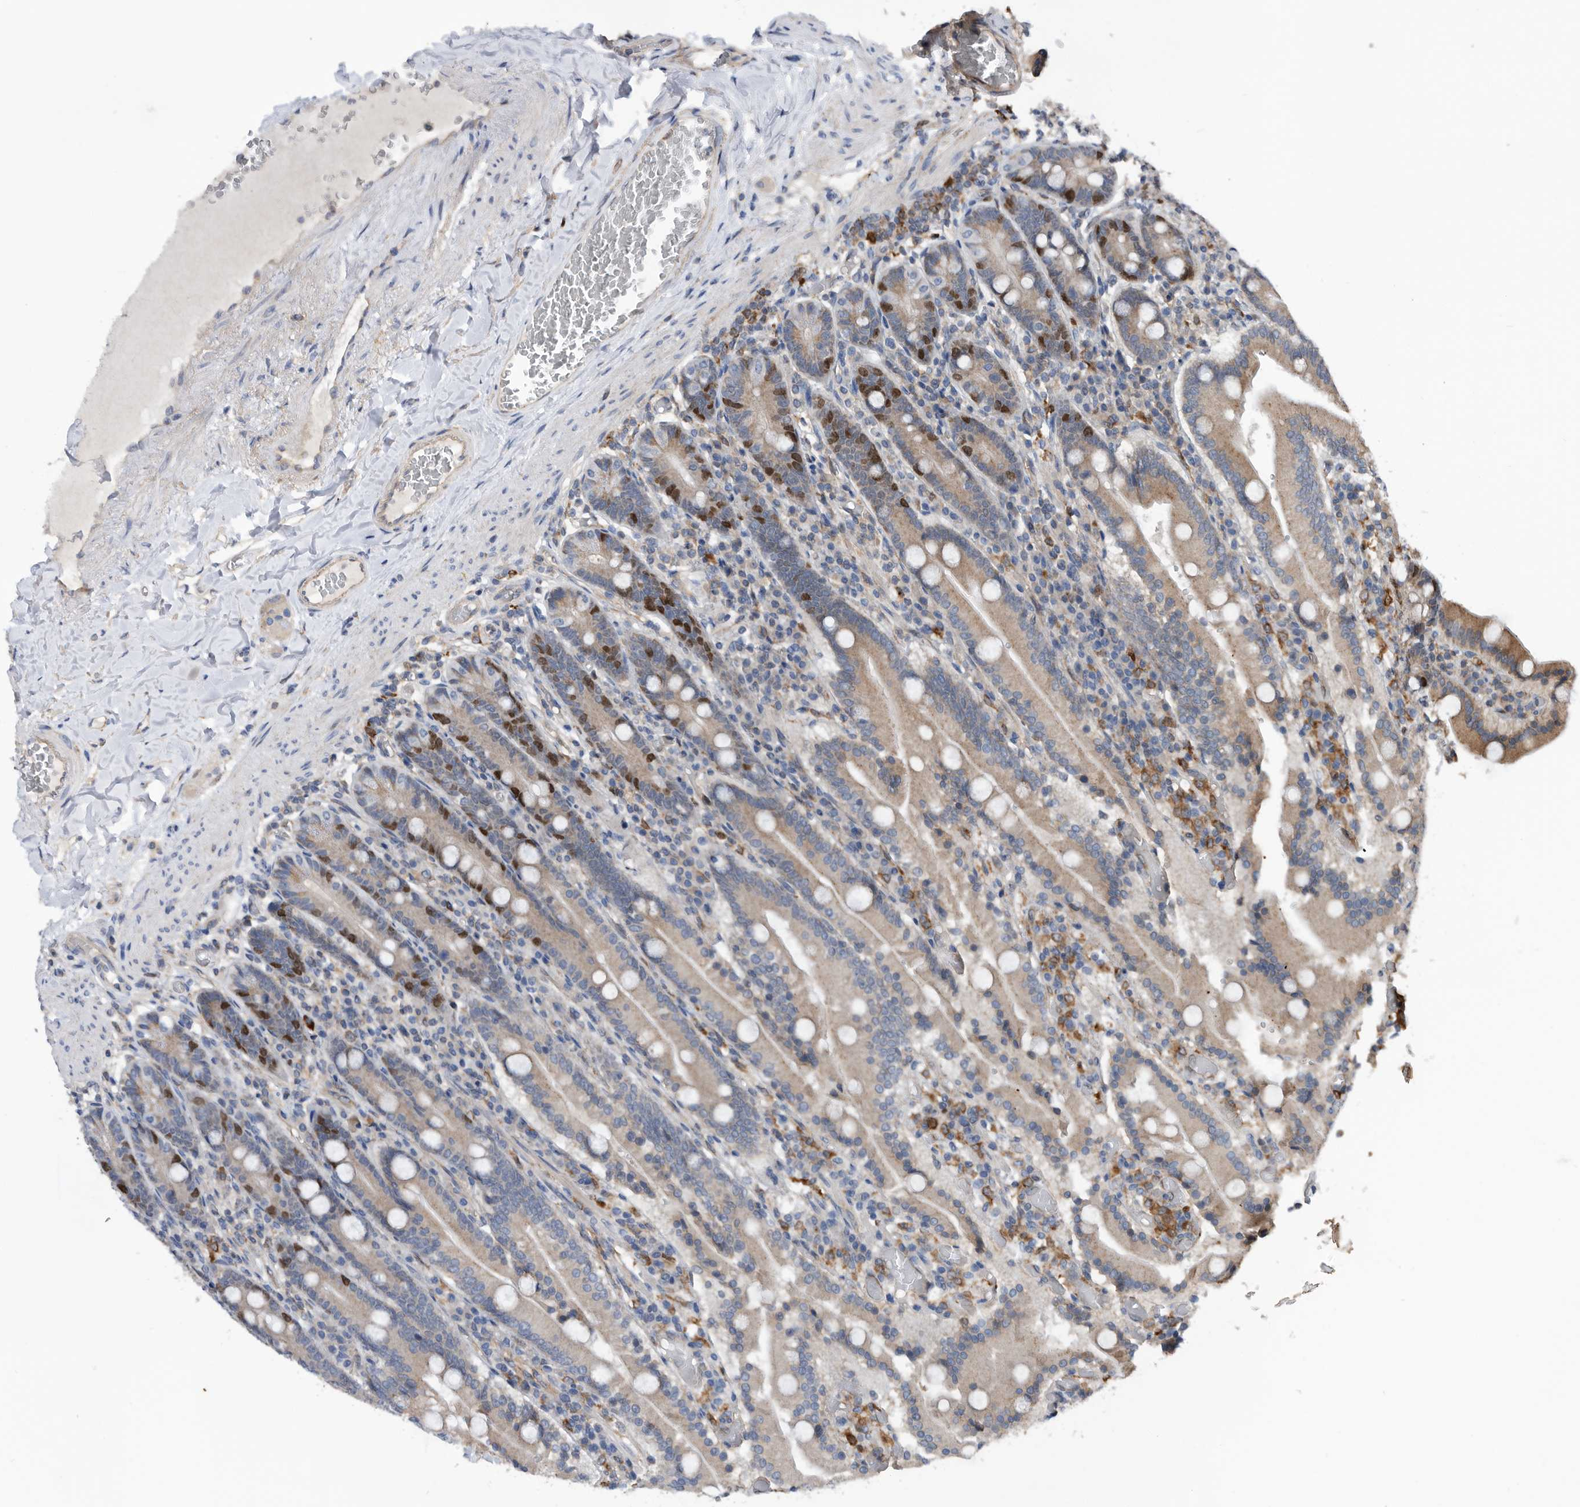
{"staining": {"intensity": "strong", "quantity": "<25%", "location": "cytoplasmic/membranous,nuclear"}, "tissue": "duodenum", "cell_type": "Glandular cells", "image_type": "normal", "snomed": [{"axis": "morphology", "description": "Normal tissue, NOS"}, {"axis": "topography", "description": "Duodenum"}], "caption": "The image exhibits staining of normal duodenum, revealing strong cytoplasmic/membranous,nuclear protein expression (brown color) within glandular cells. The protein of interest is stained brown, and the nuclei are stained in blue (DAB (3,3'-diaminobenzidine) IHC with brightfield microscopy, high magnification).", "gene": "ATAD2", "patient": {"sex": "female", "age": 62}}